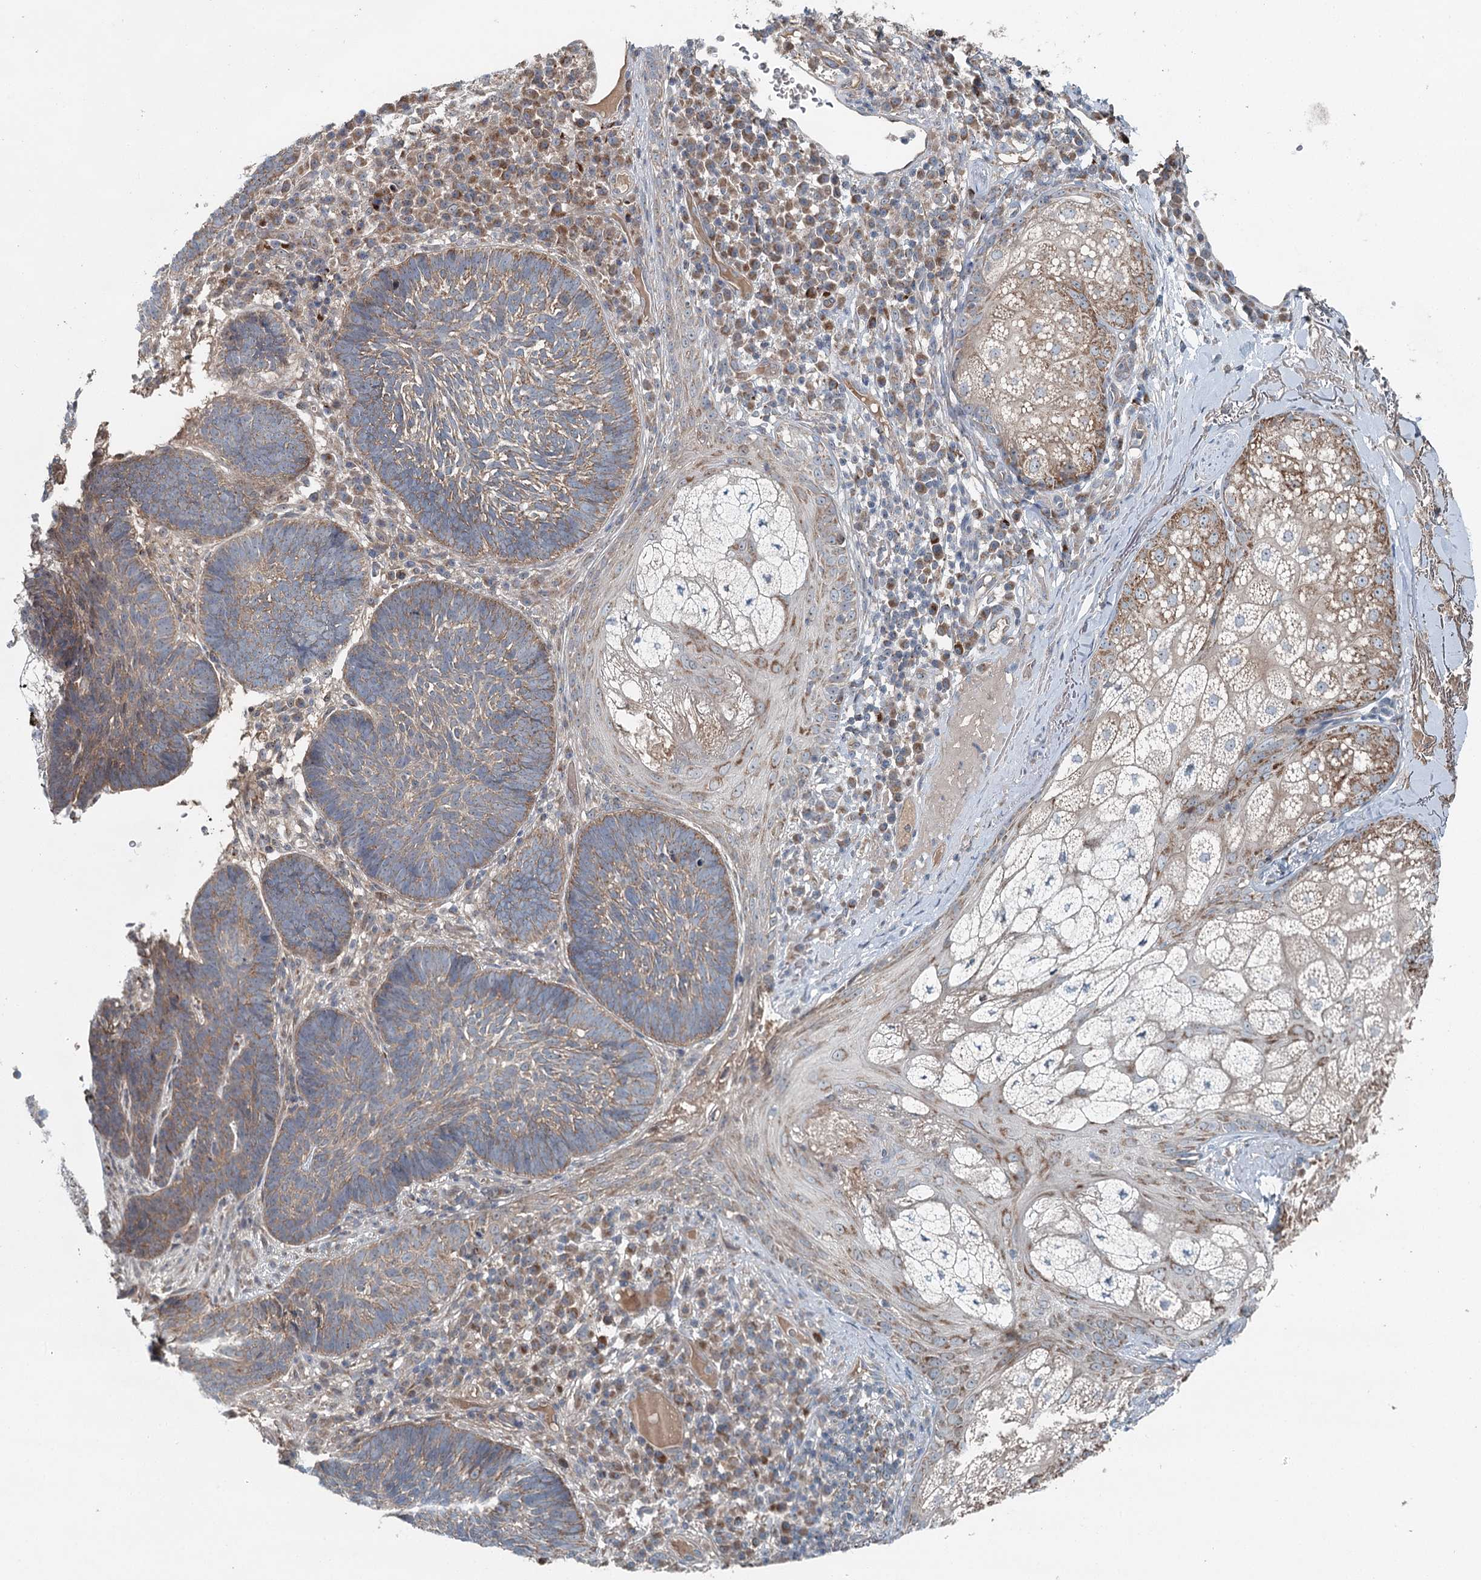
{"staining": {"intensity": "moderate", "quantity": ">75%", "location": "cytoplasmic/membranous"}, "tissue": "skin cancer", "cell_type": "Tumor cells", "image_type": "cancer", "snomed": [{"axis": "morphology", "description": "Basal cell carcinoma"}, {"axis": "topography", "description": "Skin"}], "caption": "Protein staining by IHC reveals moderate cytoplasmic/membranous expression in about >75% of tumor cells in skin cancer (basal cell carcinoma).", "gene": "CHCHD5", "patient": {"sex": "male", "age": 88}}